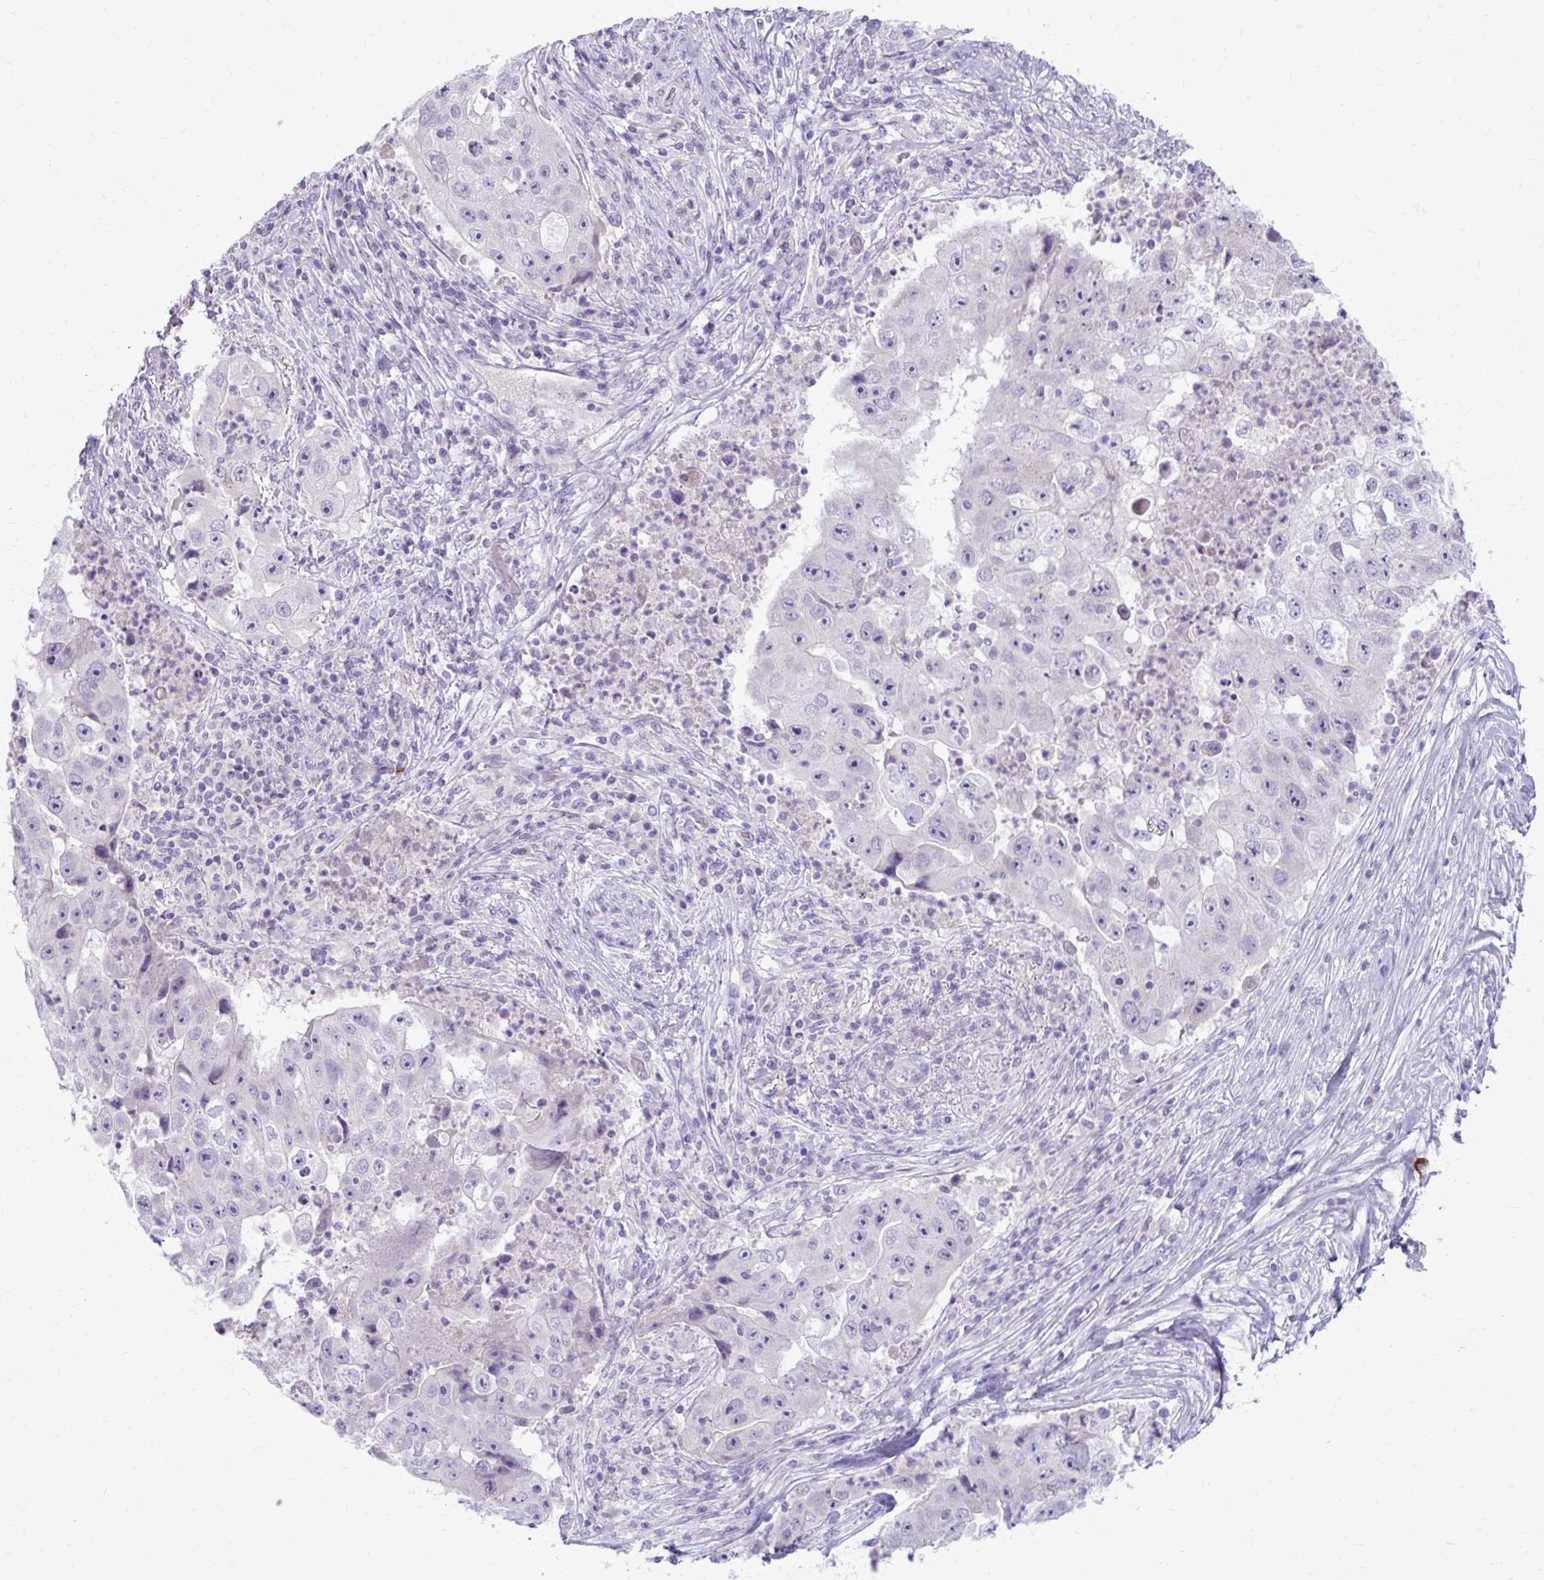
{"staining": {"intensity": "negative", "quantity": "none", "location": "none"}, "tissue": "lung cancer", "cell_type": "Tumor cells", "image_type": "cancer", "snomed": [{"axis": "morphology", "description": "Squamous cell carcinoma, NOS"}, {"axis": "topography", "description": "Lung"}], "caption": "IHC histopathology image of neoplastic tissue: human squamous cell carcinoma (lung) stained with DAB (3,3'-diaminobenzidine) demonstrates no significant protein positivity in tumor cells.", "gene": "CHIA", "patient": {"sex": "male", "age": 64}}